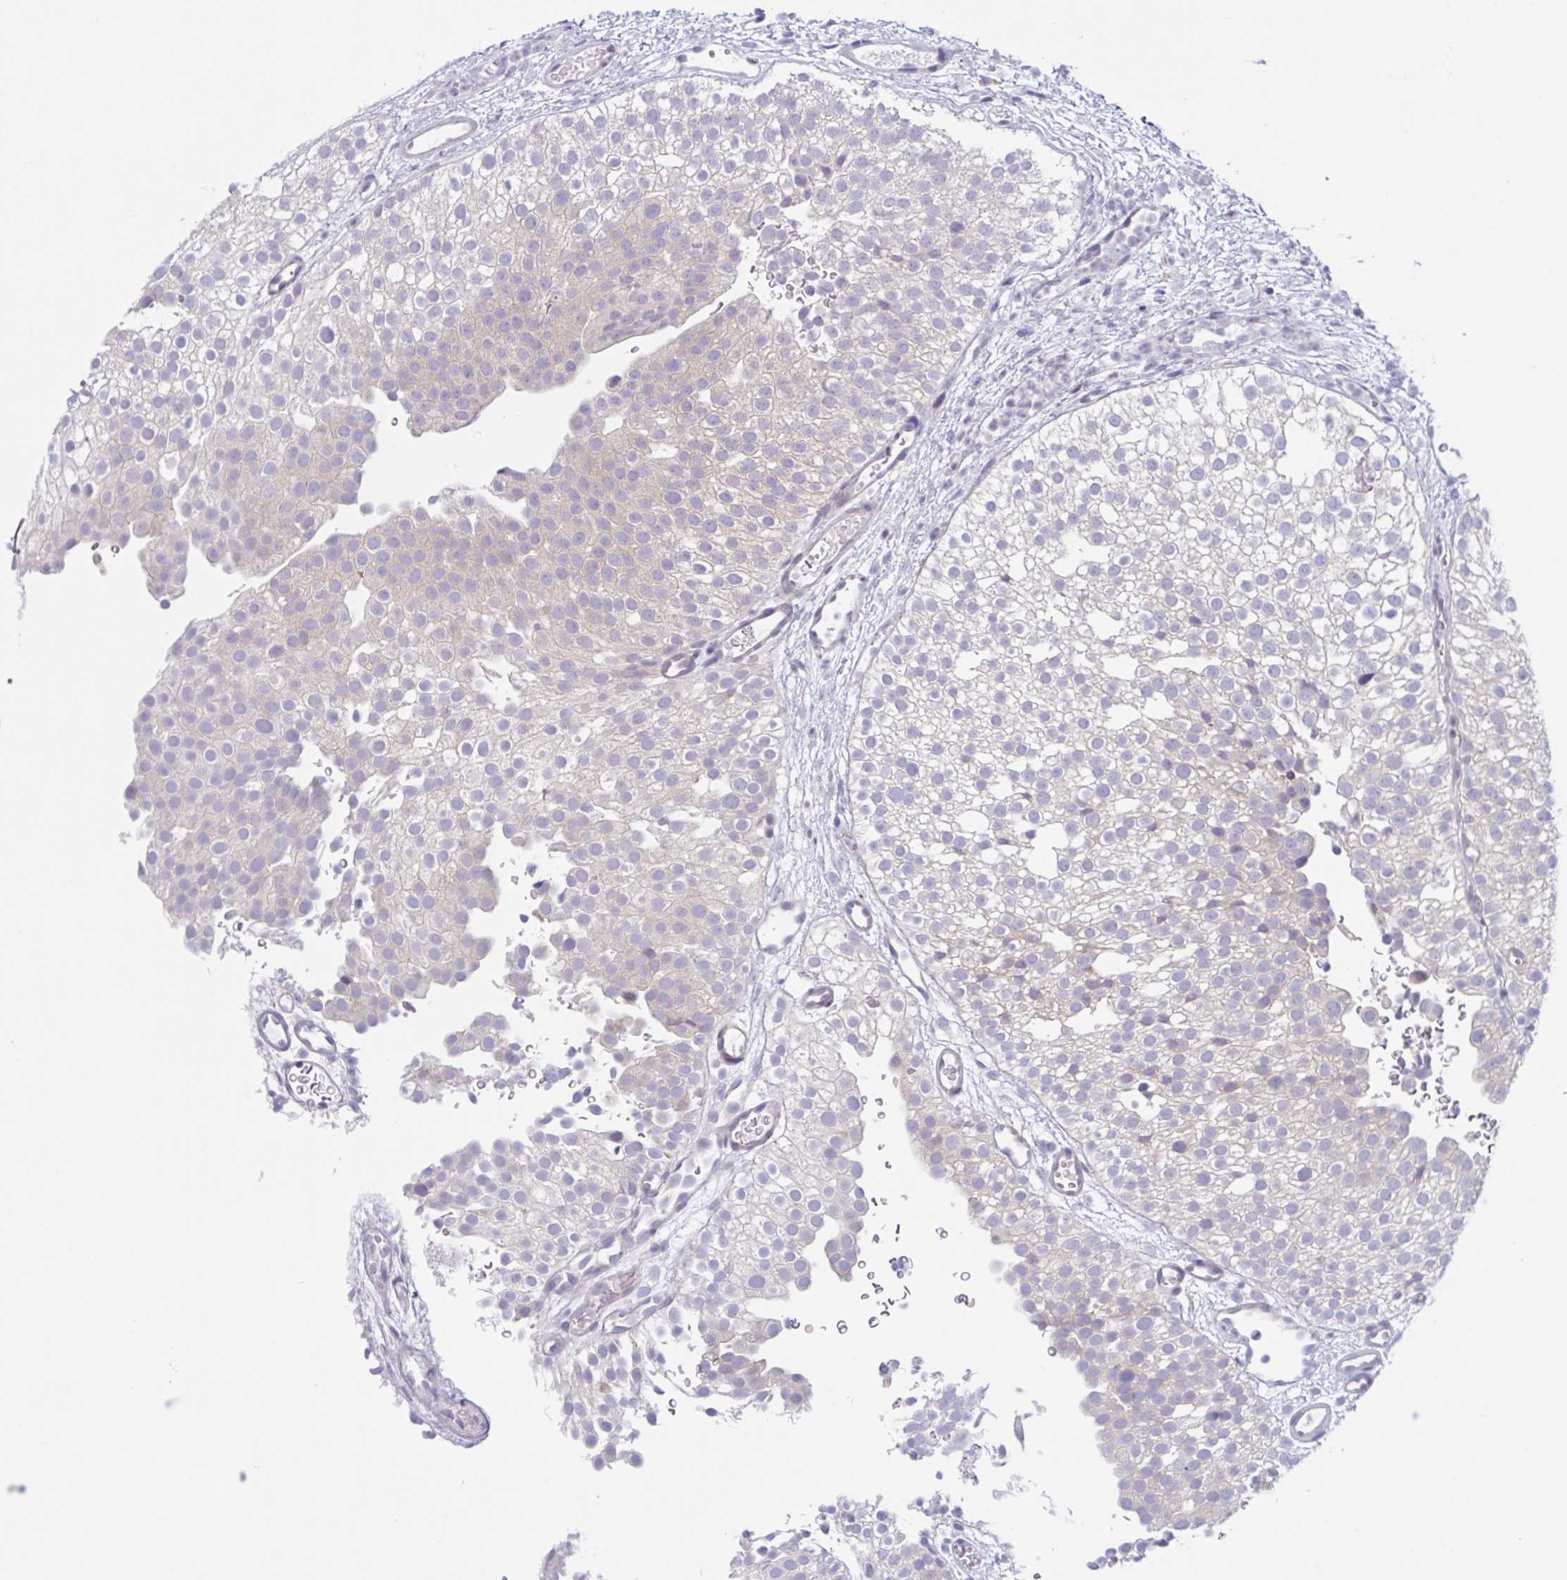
{"staining": {"intensity": "negative", "quantity": "none", "location": "none"}, "tissue": "urothelial cancer", "cell_type": "Tumor cells", "image_type": "cancer", "snomed": [{"axis": "morphology", "description": "Urothelial carcinoma, Low grade"}, {"axis": "topography", "description": "Urinary bladder"}], "caption": "Immunohistochemistry (IHC) histopathology image of neoplastic tissue: human urothelial carcinoma (low-grade) stained with DAB (3,3'-diaminobenzidine) displays no significant protein expression in tumor cells.", "gene": "NAA30", "patient": {"sex": "male", "age": 78}}